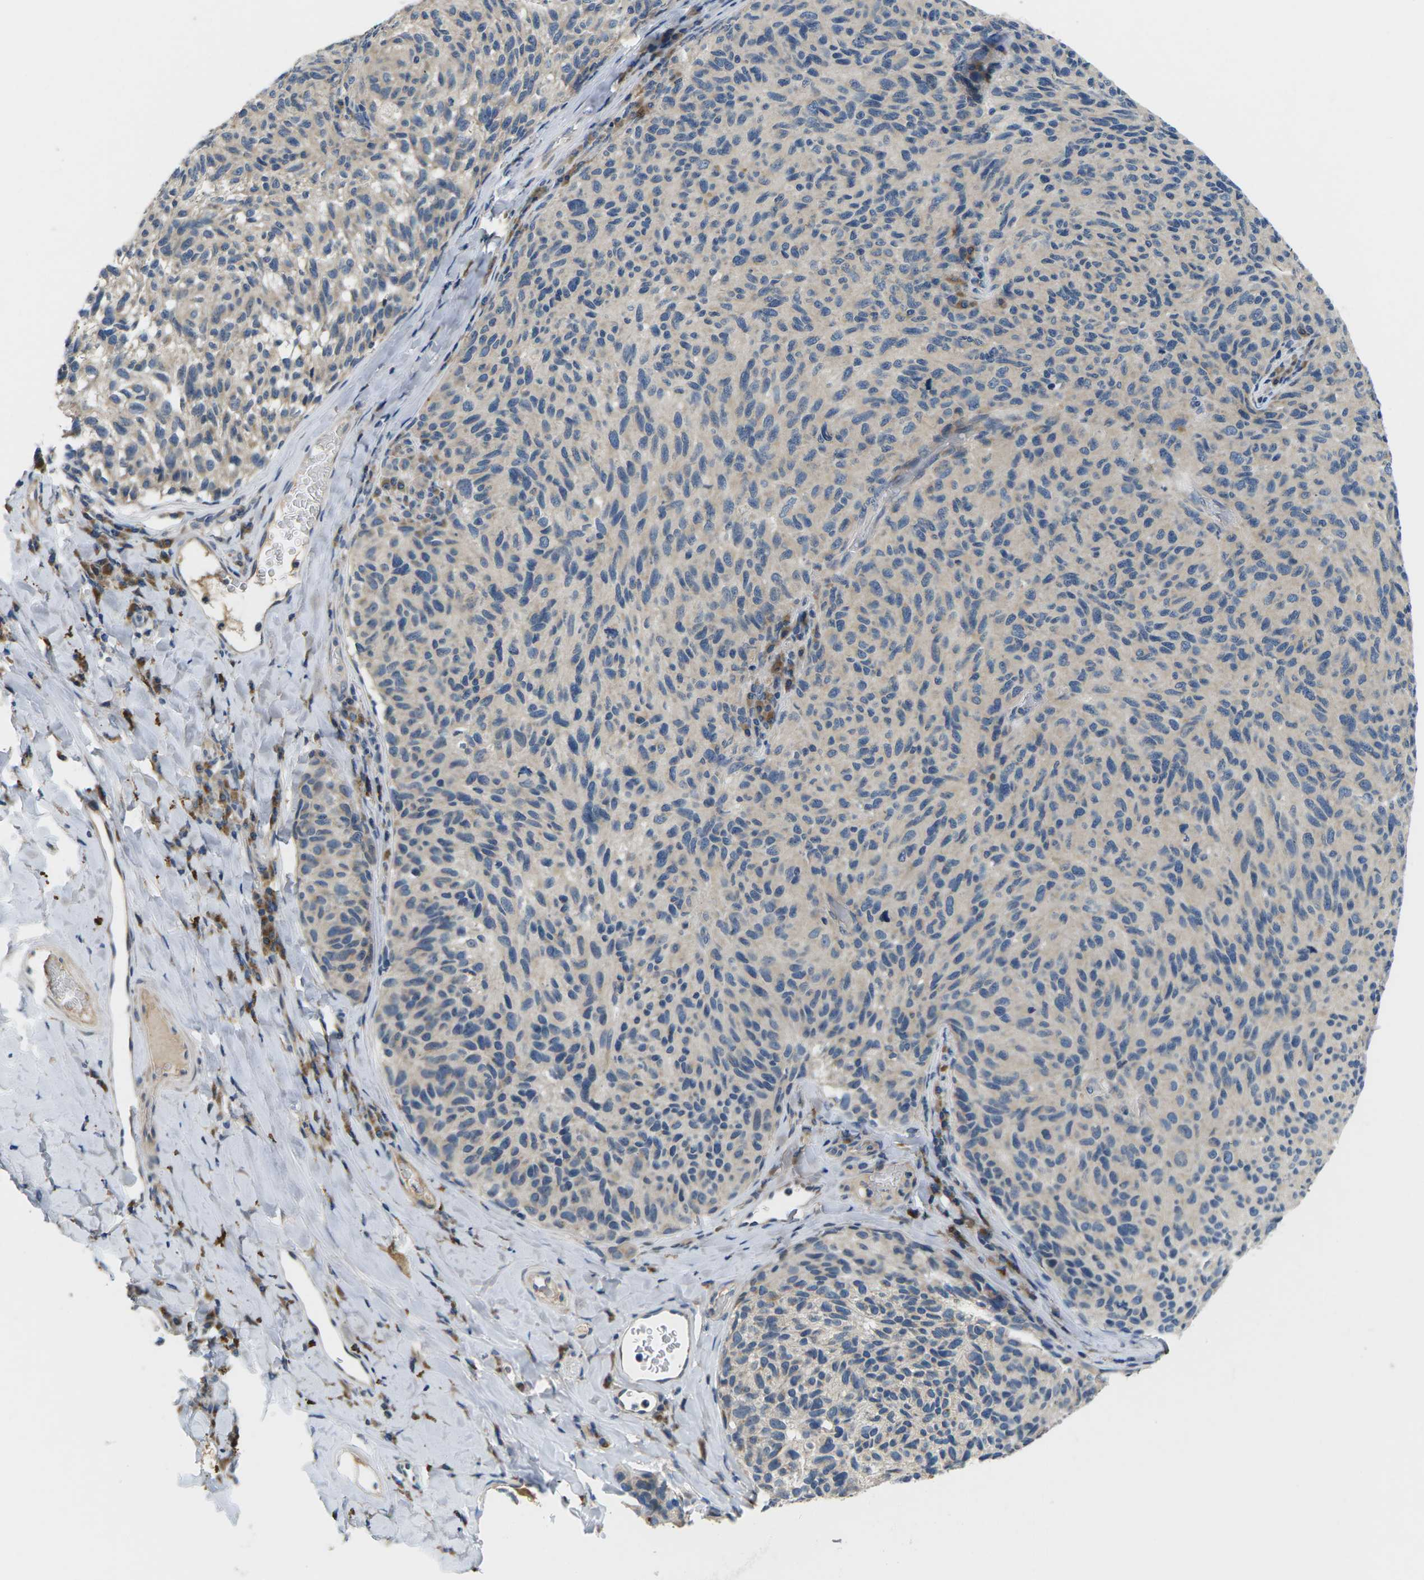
{"staining": {"intensity": "weak", "quantity": "<25%", "location": "cytoplasmic/membranous"}, "tissue": "melanoma", "cell_type": "Tumor cells", "image_type": "cancer", "snomed": [{"axis": "morphology", "description": "Malignant melanoma, NOS"}, {"axis": "topography", "description": "Skin"}], "caption": "An IHC image of malignant melanoma is shown. There is no staining in tumor cells of malignant melanoma. The staining was performed using DAB (3,3'-diaminobenzidine) to visualize the protein expression in brown, while the nuclei were stained in blue with hematoxylin (Magnification: 20x).", "gene": "ERGIC3", "patient": {"sex": "female", "age": 73}}